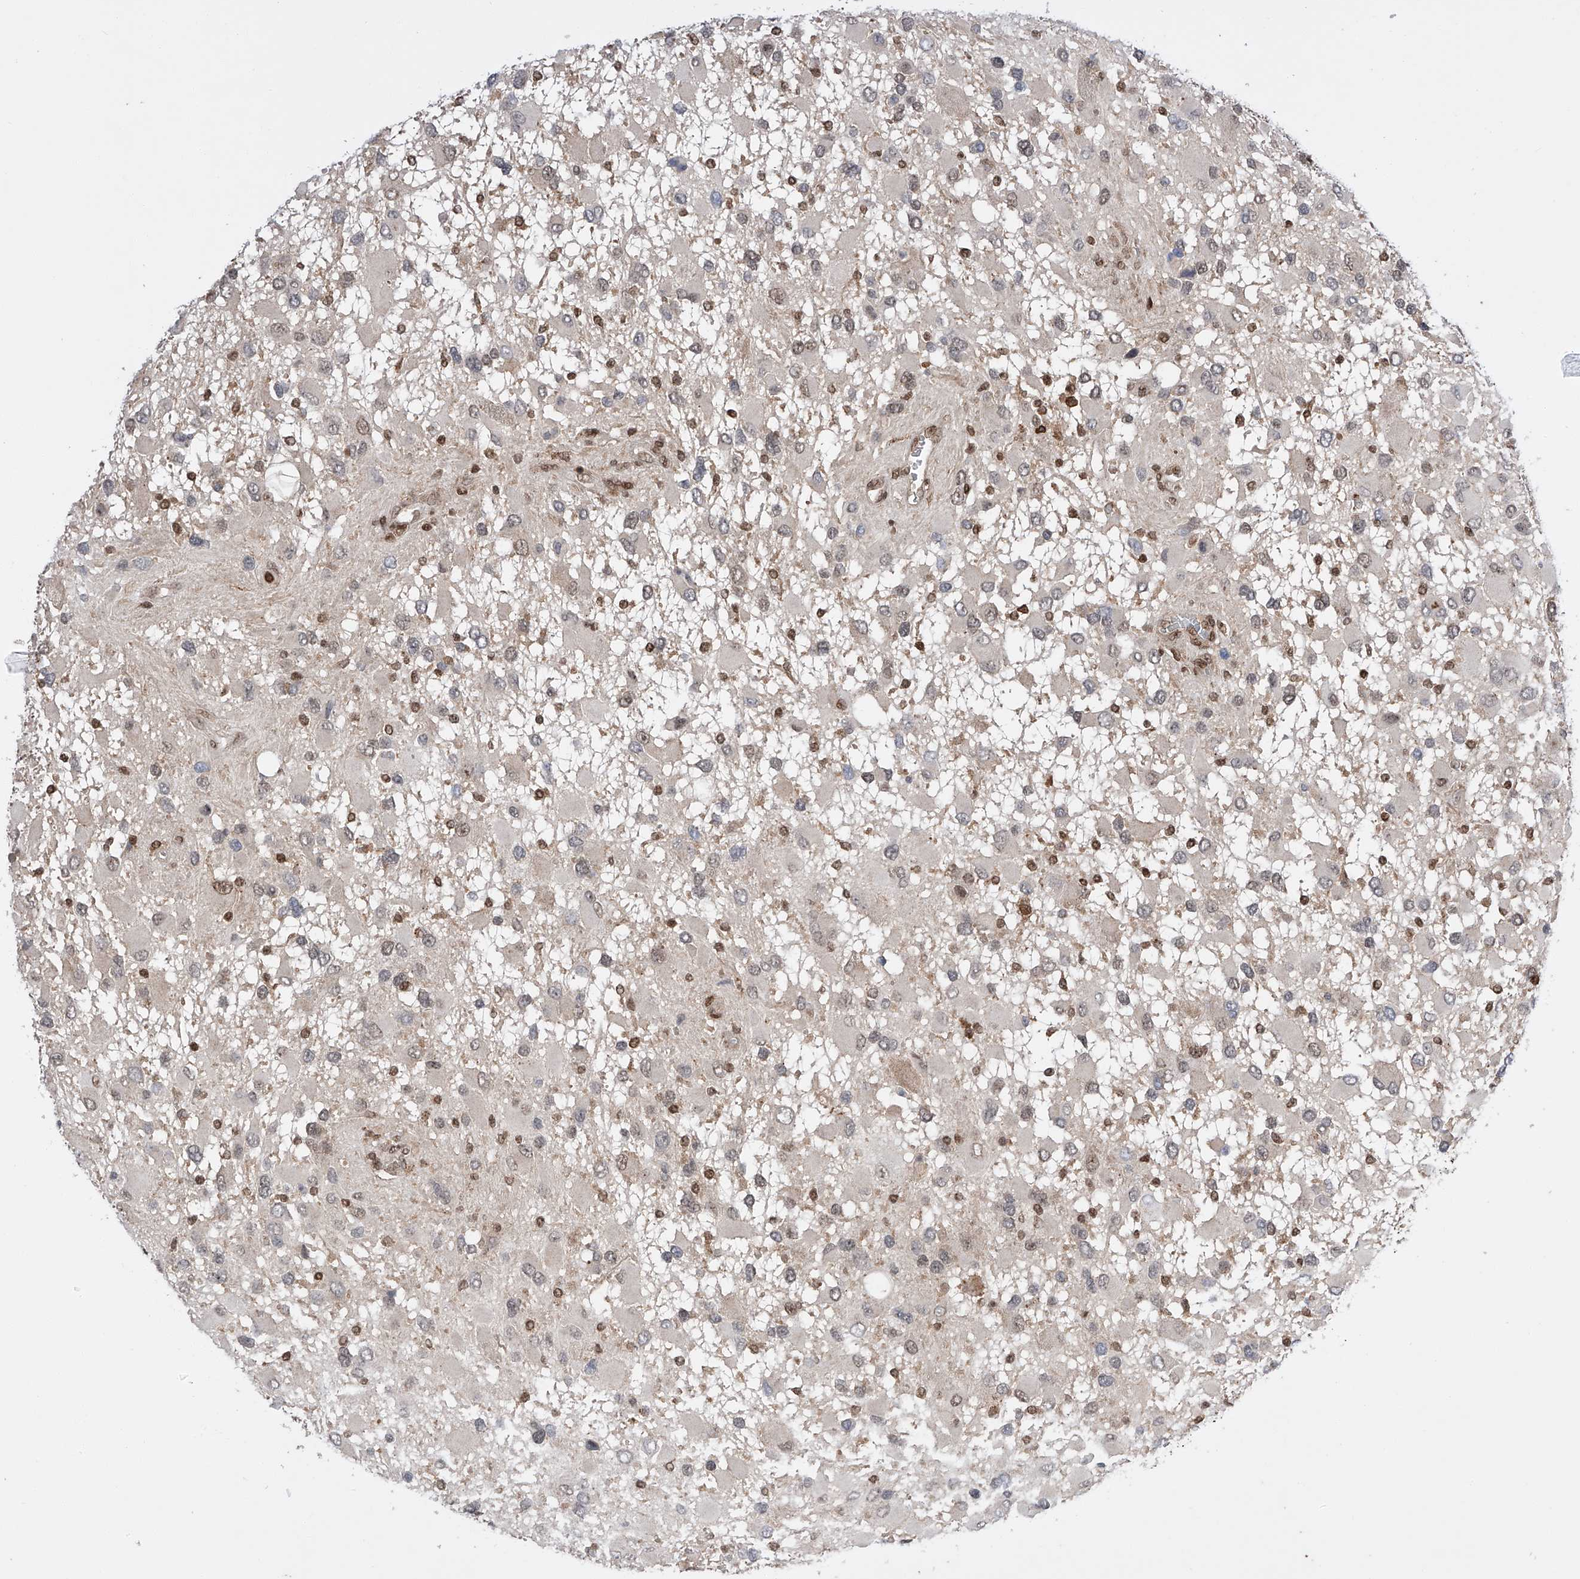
{"staining": {"intensity": "negative", "quantity": "none", "location": "none"}, "tissue": "glioma", "cell_type": "Tumor cells", "image_type": "cancer", "snomed": [{"axis": "morphology", "description": "Glioma, malignant, High grade"}, {"axis": "topography", "description": "Brain"}], "caption": "Immunohistochemical staining of malignant high-grade glioma displays no significant staining in tumor cells.", "gene": "ZNF280D", "patient": {"sex": "male", "age": 53}}